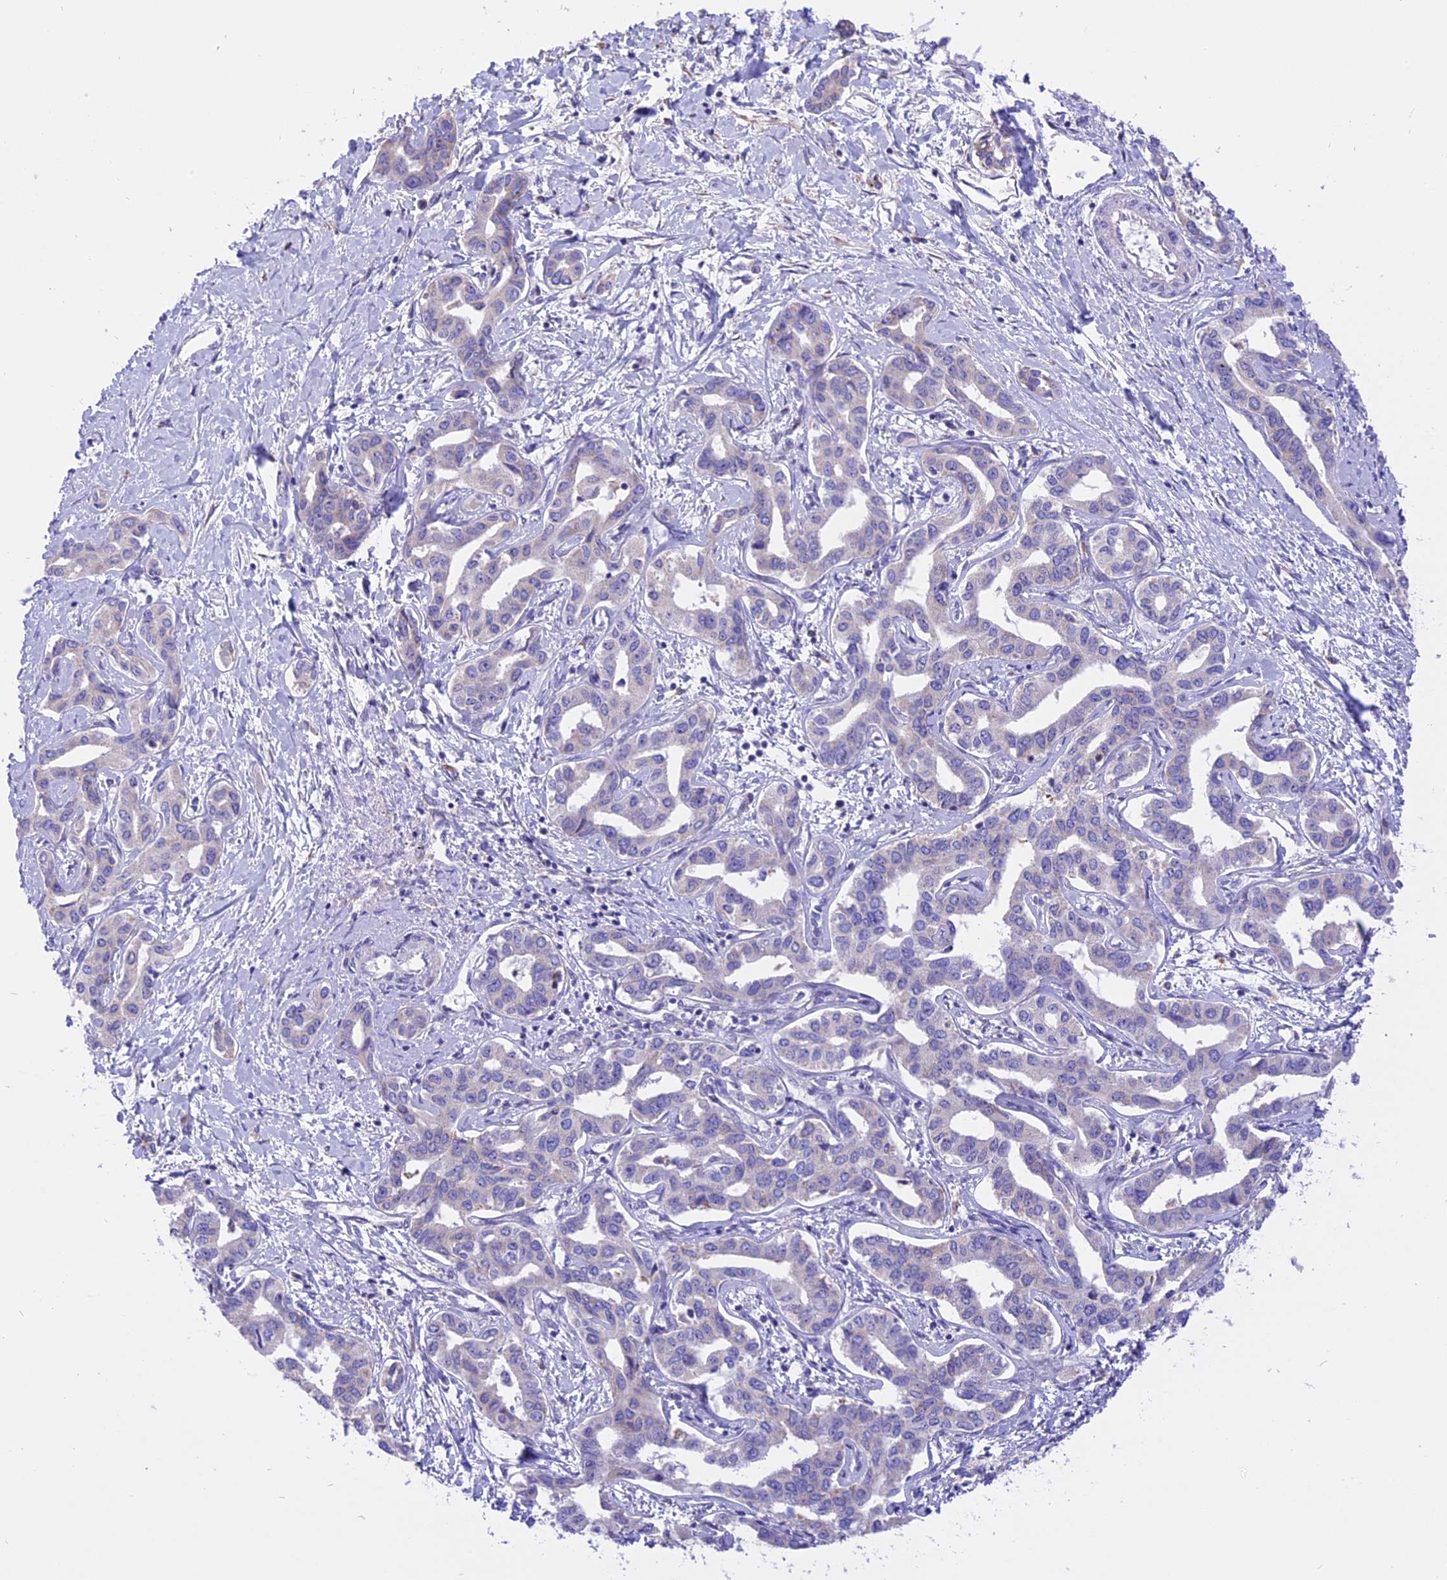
{"staining": {"intensity": "negative", "quantity": "none", "location": "none"}, "tissue": "liver cancer", "cell_type": "Tumor cells", "image_type": "cancer", "snomed": [{"axis": "morphology", "description": "Cholangiocarcinoma"}, {"axis": "topography", "description": "Liver"}], "caption": "Immunohistochemistry (IHC) photomicrograph of neoplastic tissue: liver cholangiocarcinoma stained with DAB exhibits no significant protein positivity in tumor cells. The staining is performed using DAB (3,3'-diaminobenzidine) brown chromogen with nuclei counter-stained in using hematoxylin.", "gene": "ARMCX6", "patient": {"sex": "male", "age": 59}}